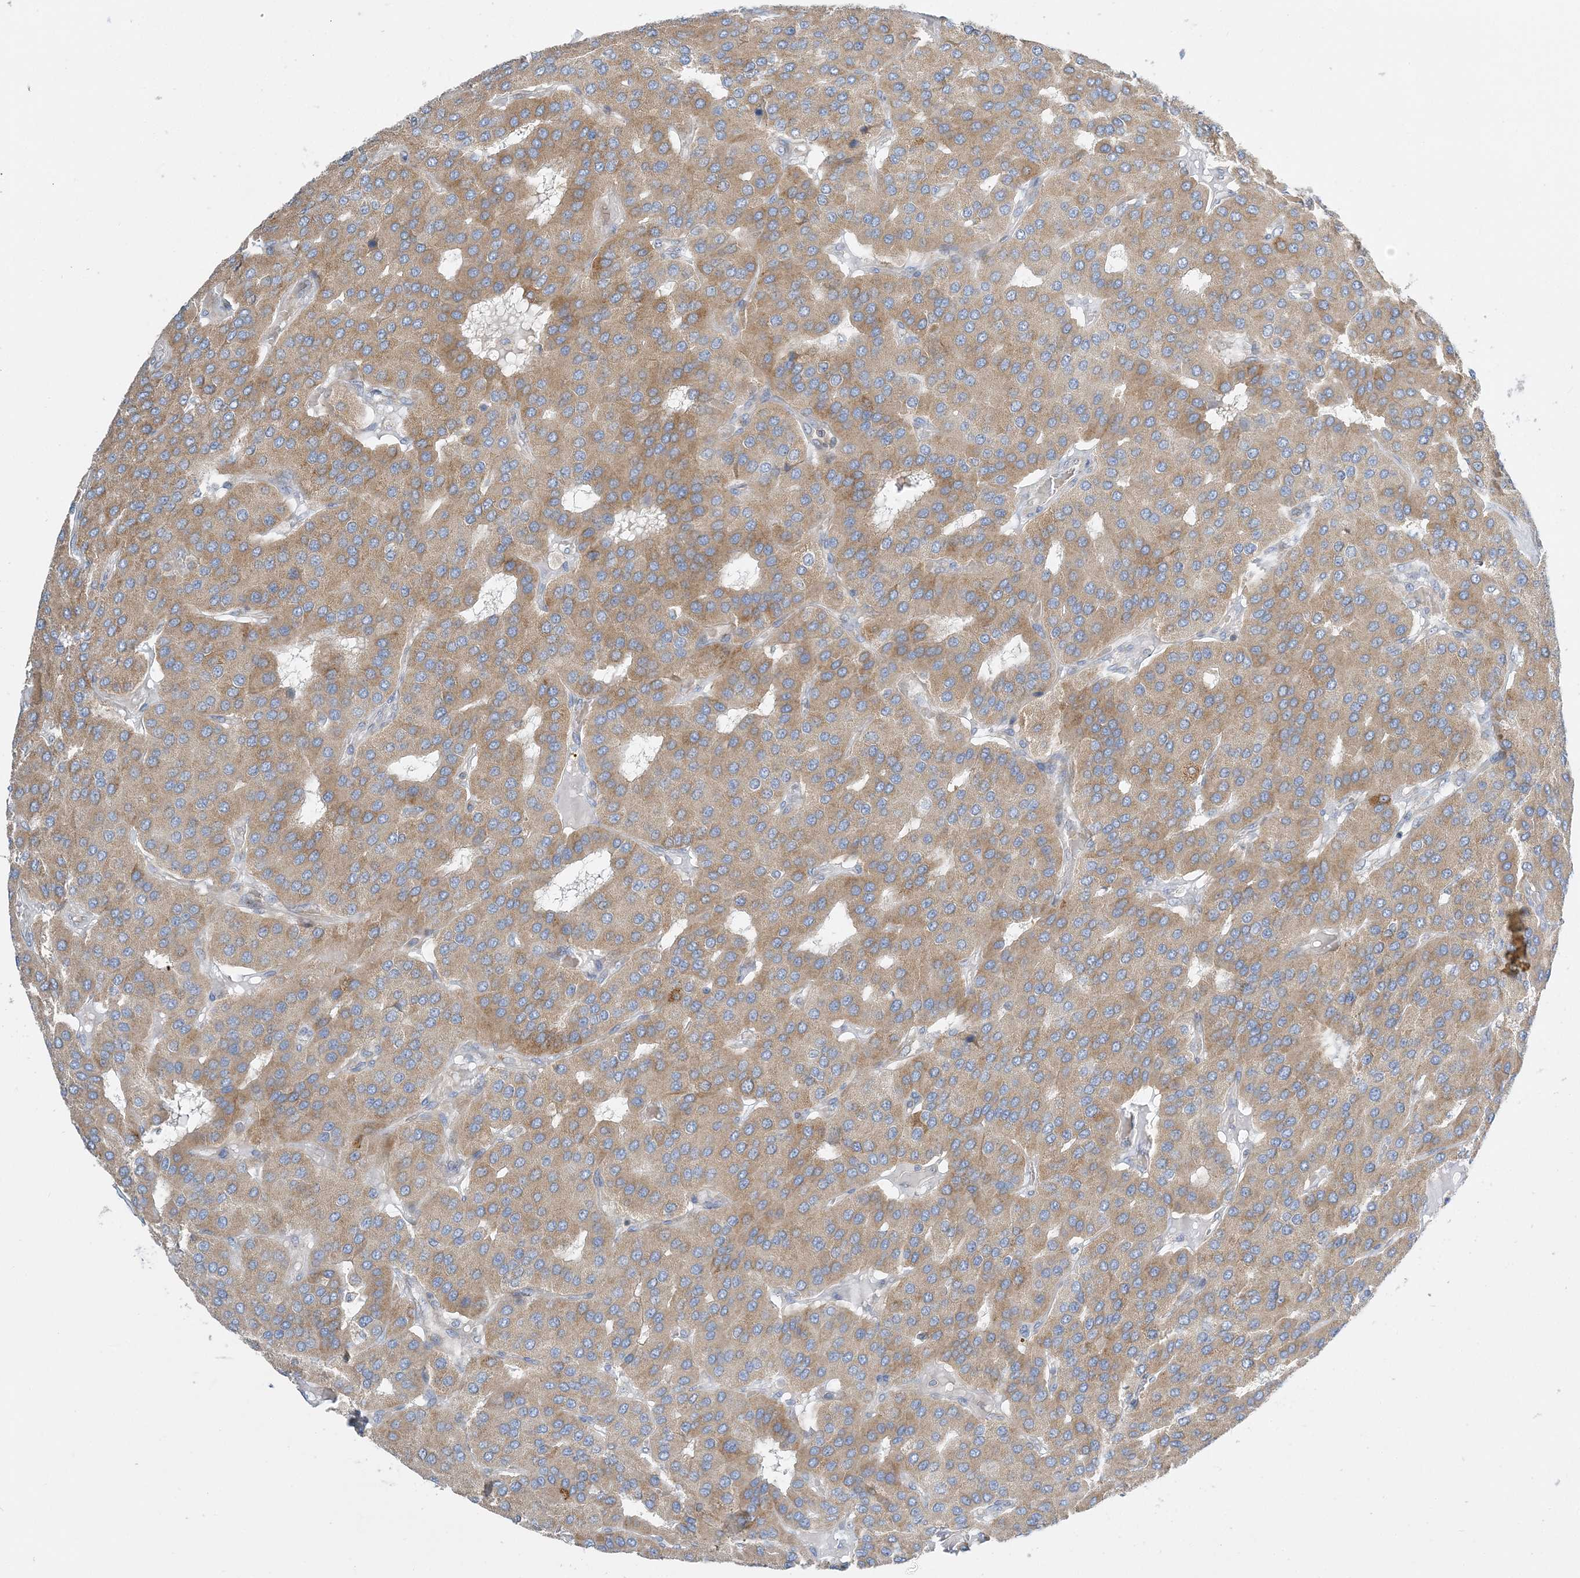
{"staining": {"intensity": "moderate", "quantity": ">75%", "location": "cytoplasmic/membranous"}, "tissue": "parathyroid gland", "cell_type": "Glandular cells", "image_type": "normal", "snomed": [{"axis": "morphology", "description": "Normal tissue, NOS"}, {"axis": "morphology", "description": "Adenoma, NOS"}, {"axis": "topography", "description": "Parathyroid gland"}], "caption": "Human parathyroid gland stained with a brown dye demonstrates moderate cytoplasmic/membranous positive positivity in approximately >75% of glandular cells.", "gene": "FAM114A2", "patient": {"sex": "female", "age": 86}}